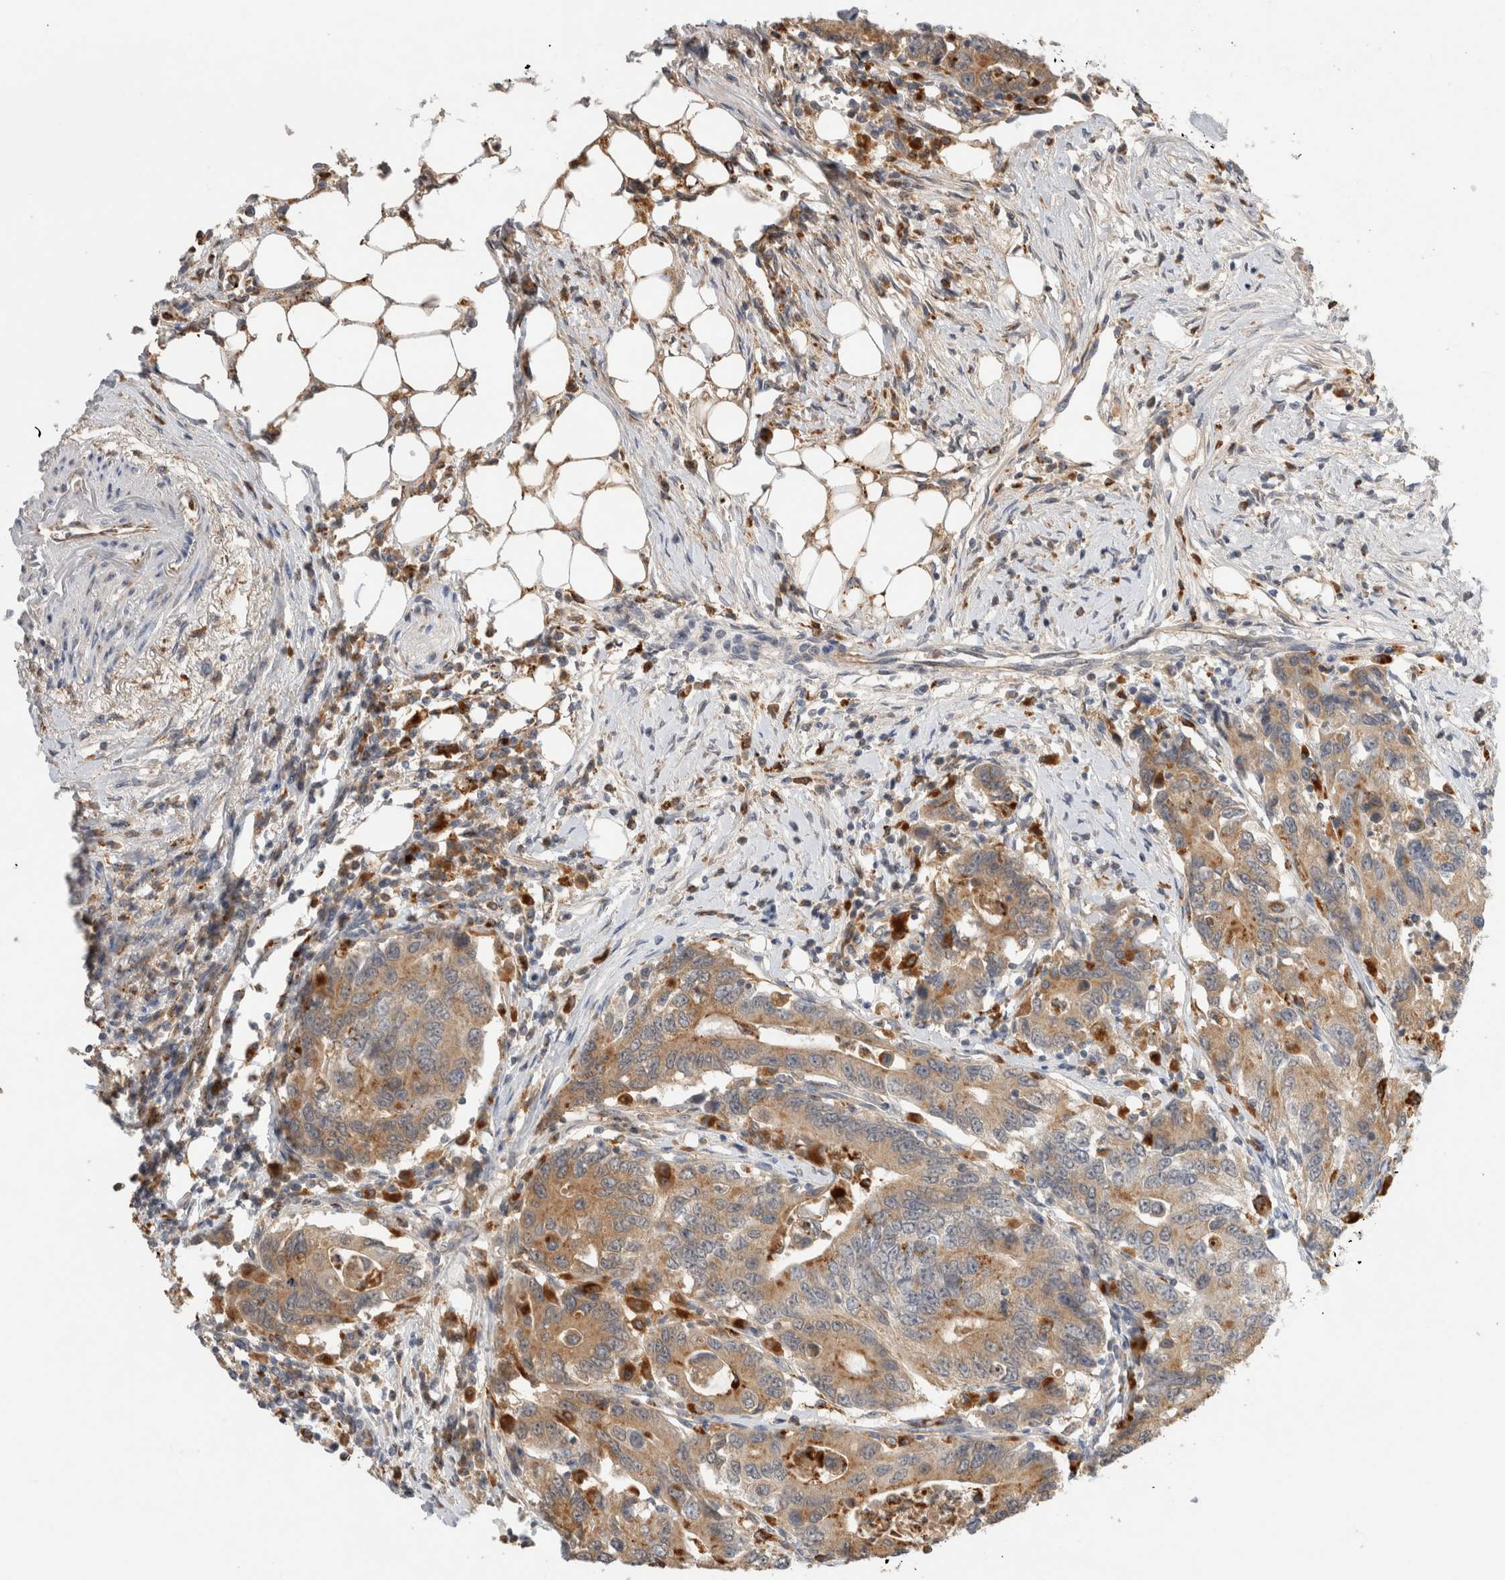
{"staining": {"intensity": "moderate", "quantity": ">75%", "location": "cytoplasmic/membranous"}, "tissue": "colorectal cancer", "cell_type": "Tumor cells", "image_type": "cancer", "snomed": [{"axis": "morphology", "description": "Adenocarcinoma, NOS"}, {"axis": "topography", "description": "Colon"}], "caption": "A brown stain highlights moderate cytoplasmic/membranous positivity of a protein in colorectal adenocarcinoma tumor cells. Immunohistochemistry (ihc) stains the protein in brown and the nuclei are stained blue.", "gene": "GNS", "patient": {"sex": "female", "age": 77}}